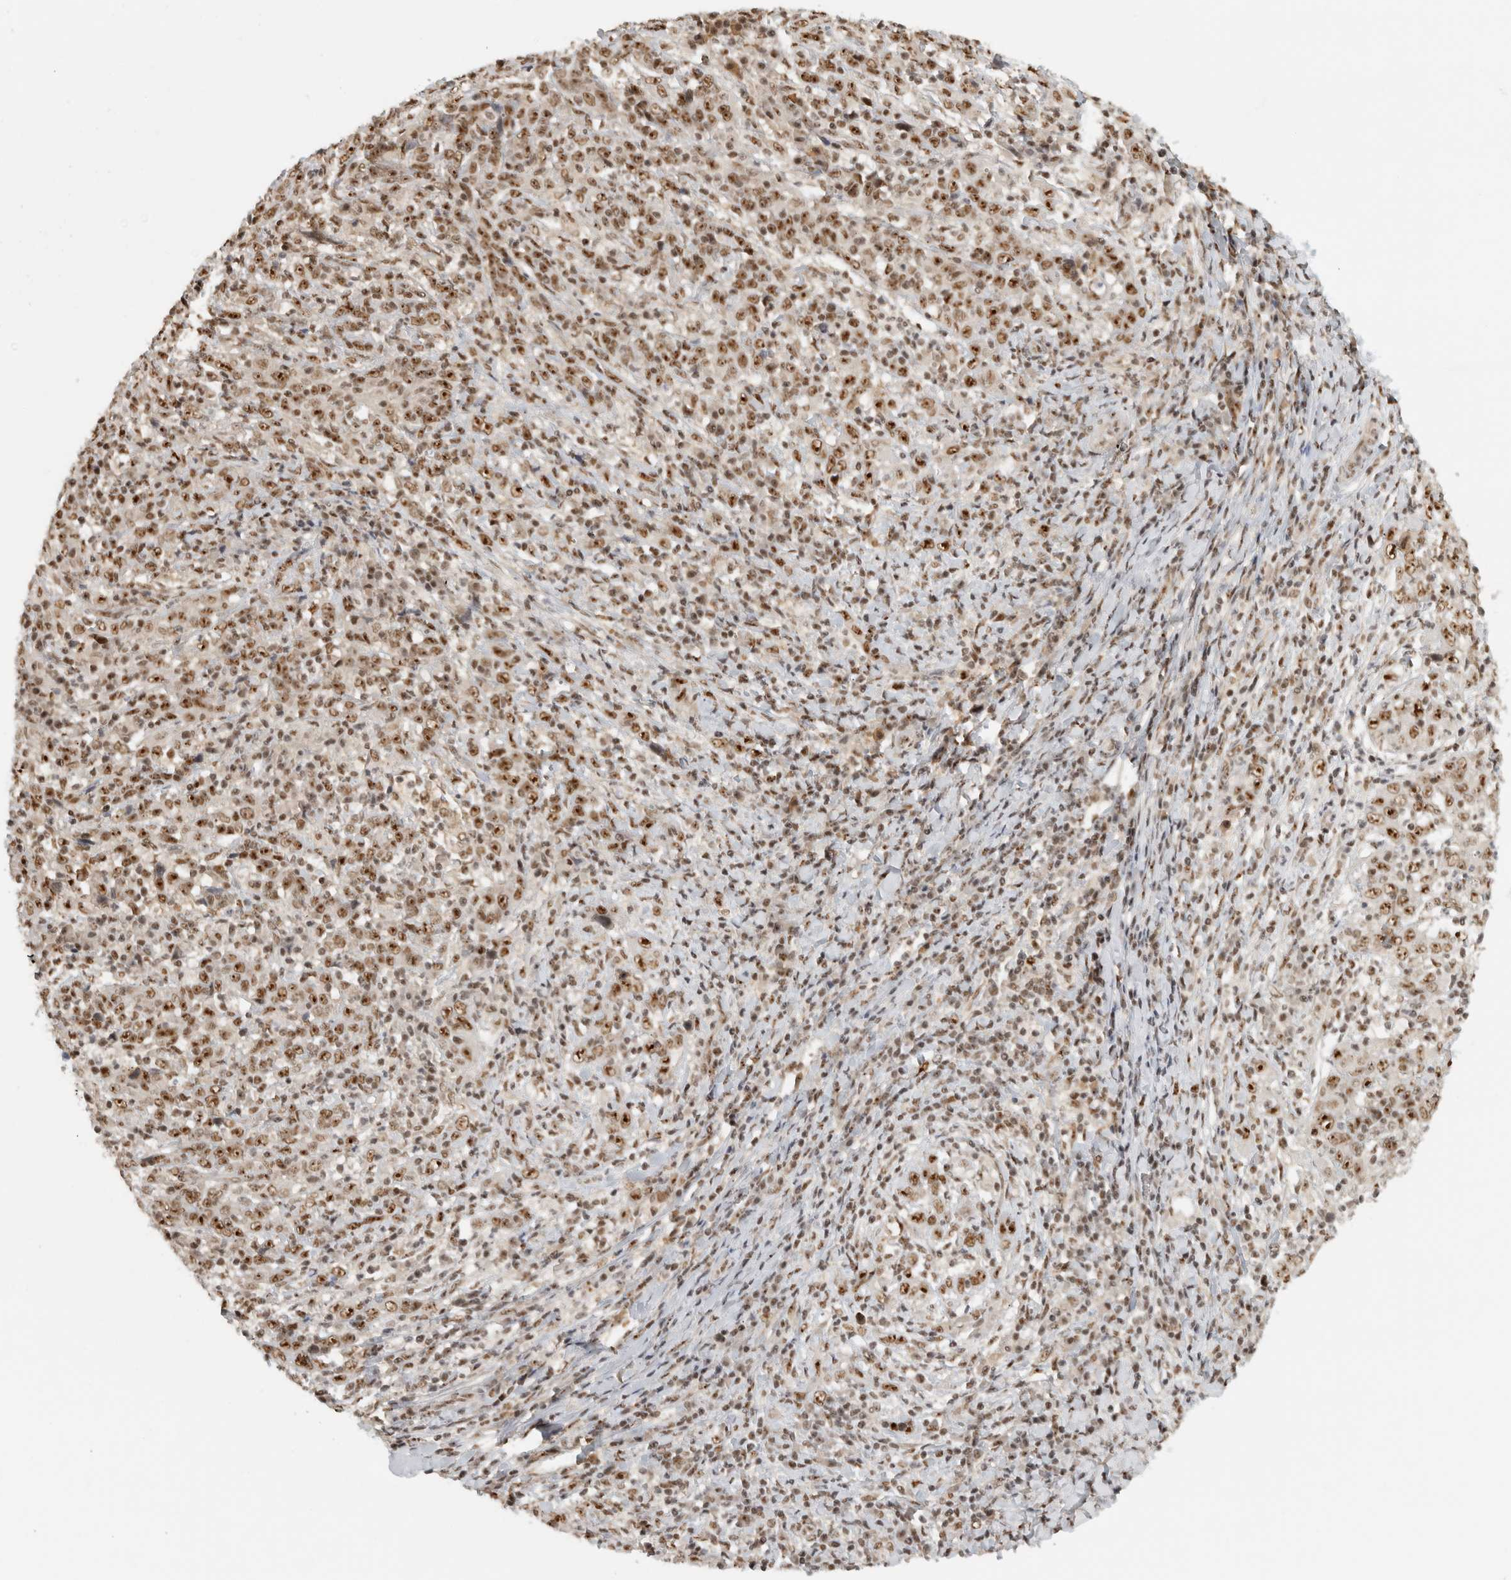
{"staining": {"intensity": "moderate", "quantity": ">75%", "location": "nuclear"}, "tissue": "cervical cancer", "cell_type": "Tumor cells", "image_type": "cancer", "snomed": [{"axis": "morphology", "description": "Squamous cell carcinoma, NOS"}, {"axis": "topography", "description": "Cervix"}], "caption": "Moderate nuclear positivity is present in about >75% of tumor cells in cervical squamous cell carcinoma.", "gene": "EBNA1BP2", "patient": {"sex": "female", "age": 46}}